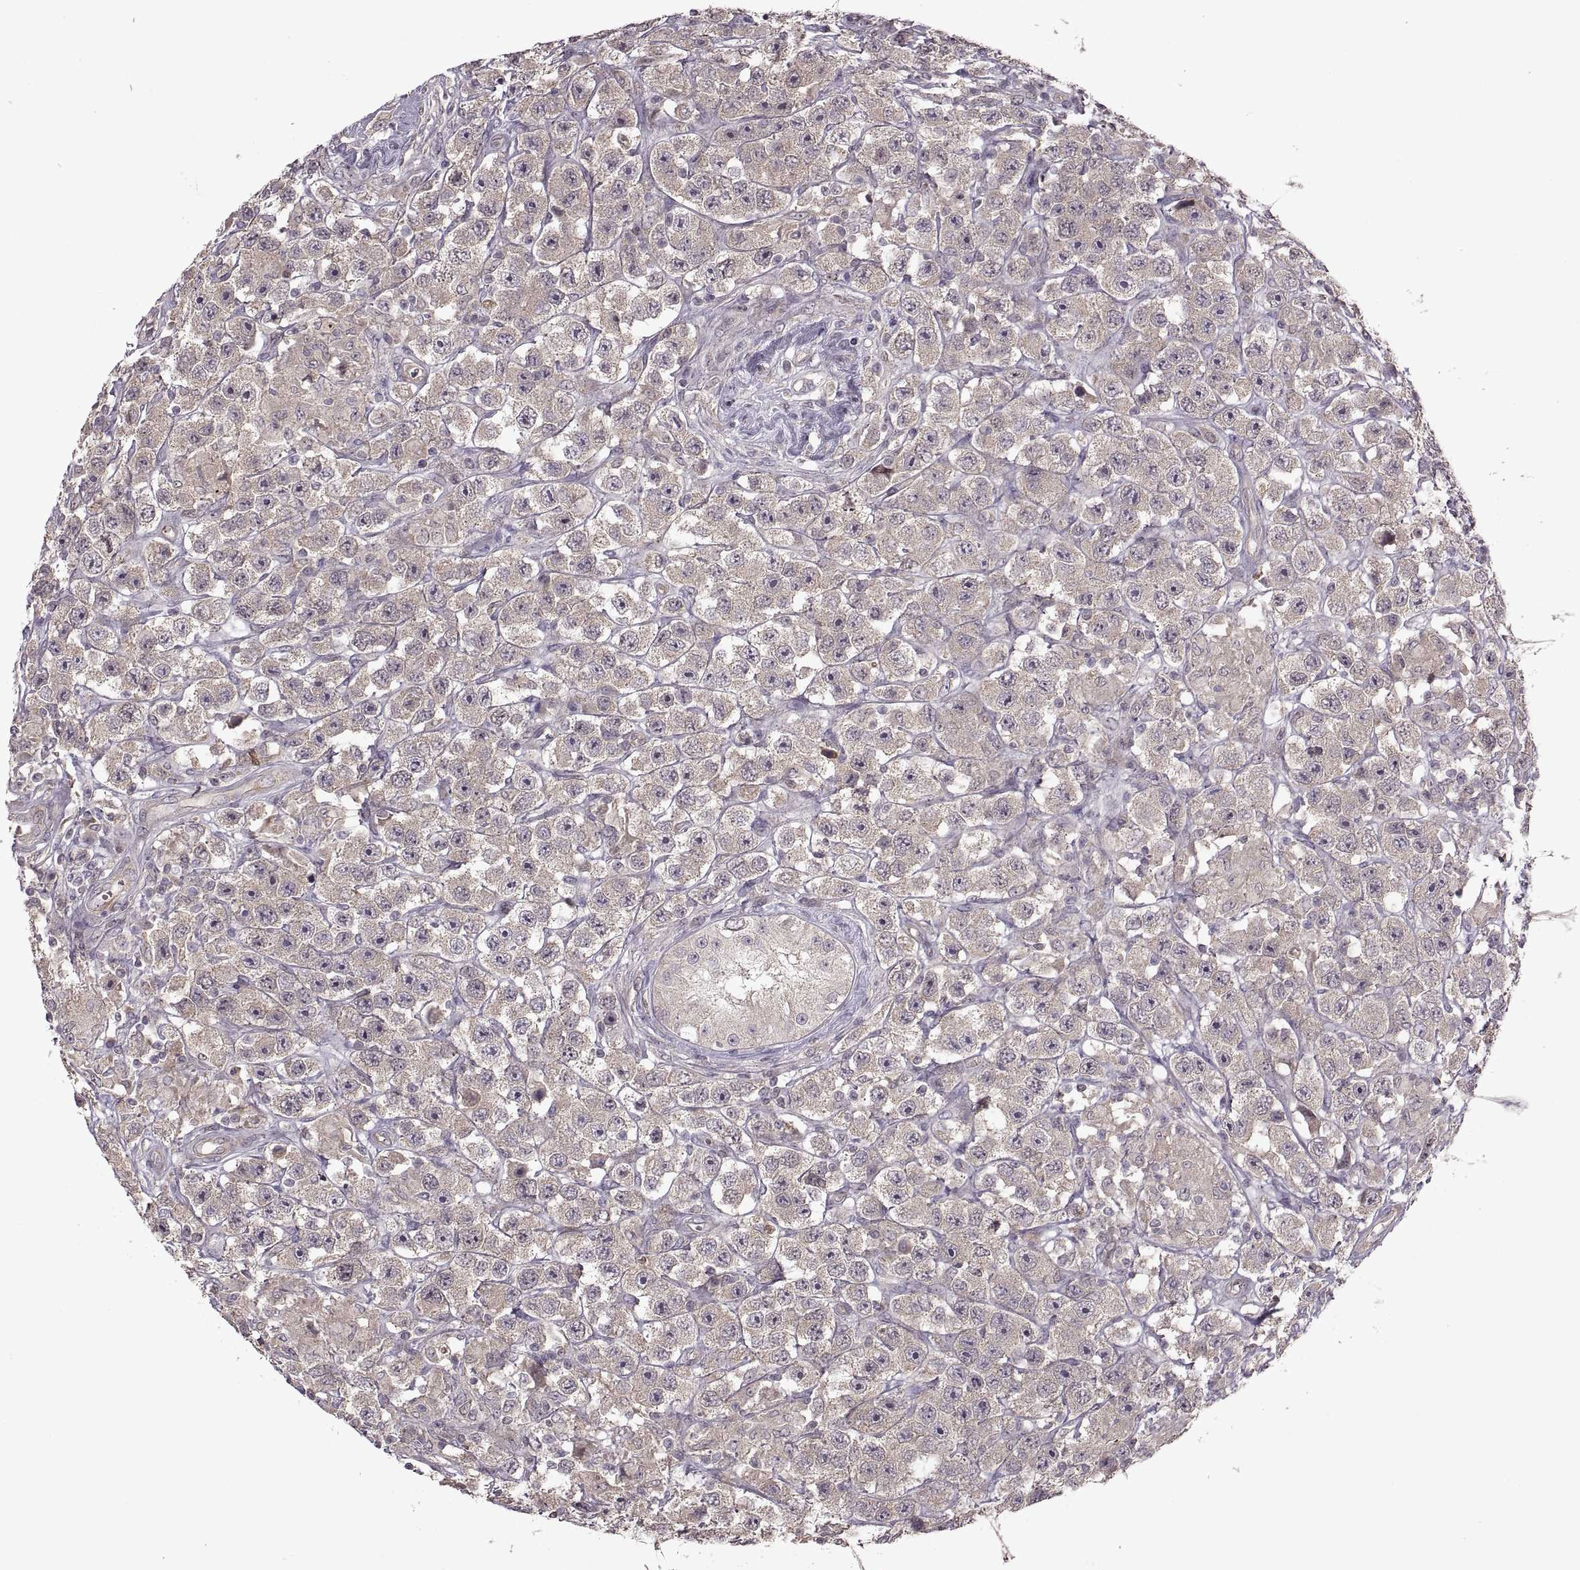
{"staining": {"intensity": "weak", "quantity": ">75%", "location": "cytoplasmic/membranous"}, "tissue": "testis cancer", "cell_type": "Tumor cells", "image_type": "cancer", "snomed": [{"axis": "morphology", "description": "Seminoma, NOS"}, {"axis": "topography", "description": "Testis"}], "caption": "Immunohistochemistry (IHC) (DAB (3,3'-diaminobenzidine)) staining of testis seminoma exhibits weak cytoplasmic/membranous protein staining in about >75% of tumor cells. Using DAB (3,3'-diaminobenzidine) (brown) and hematoxylin (blue) stains, captured at high magnification using brightfield microscopy.", "gene": "PIERCE1", "patient": {"sex": "male", "age": 45}}